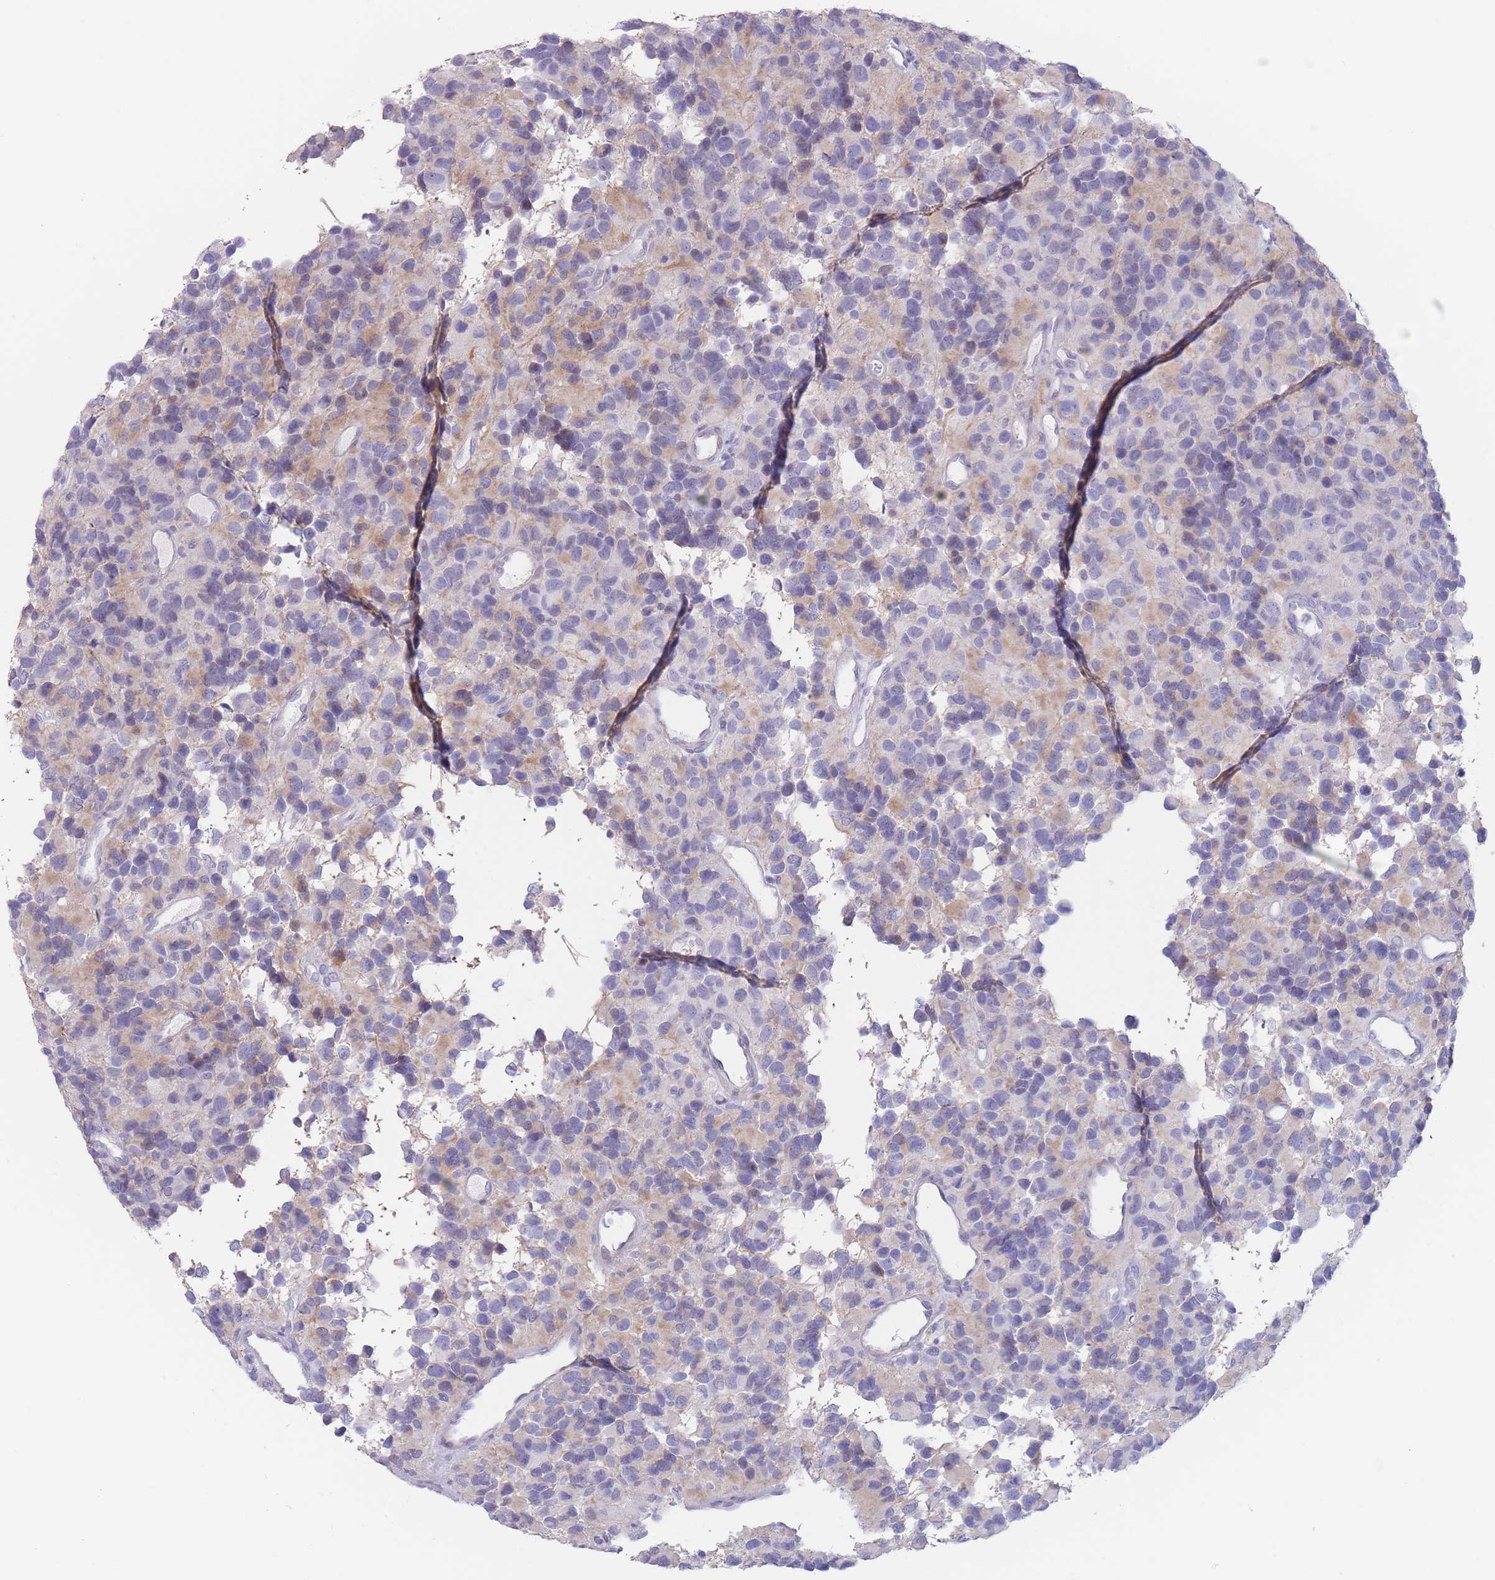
{"staining": {"intensity": "weak", "quantity": "<25%", "location": "cytoplasmic/membranous"}, "tissue": "glioma", "cell_type": "Tumor cells", "image_type": "cancer", "snomed": [{"axis": "morphology", "description": "Glioma, malignant, High grade"}, {"axis": "topography", "description": "Brain"}], "caption": "High power microscopy histopathology image of an immunohistochemistry (IHC) photomicrograph of malignant high-grade glioma, revealing no significant positivity in tumor cells. (IHC, brightfield microscopy, high magnification).", "gene": "ASAP3", "patient": {"sex": "male", "age": 77}}